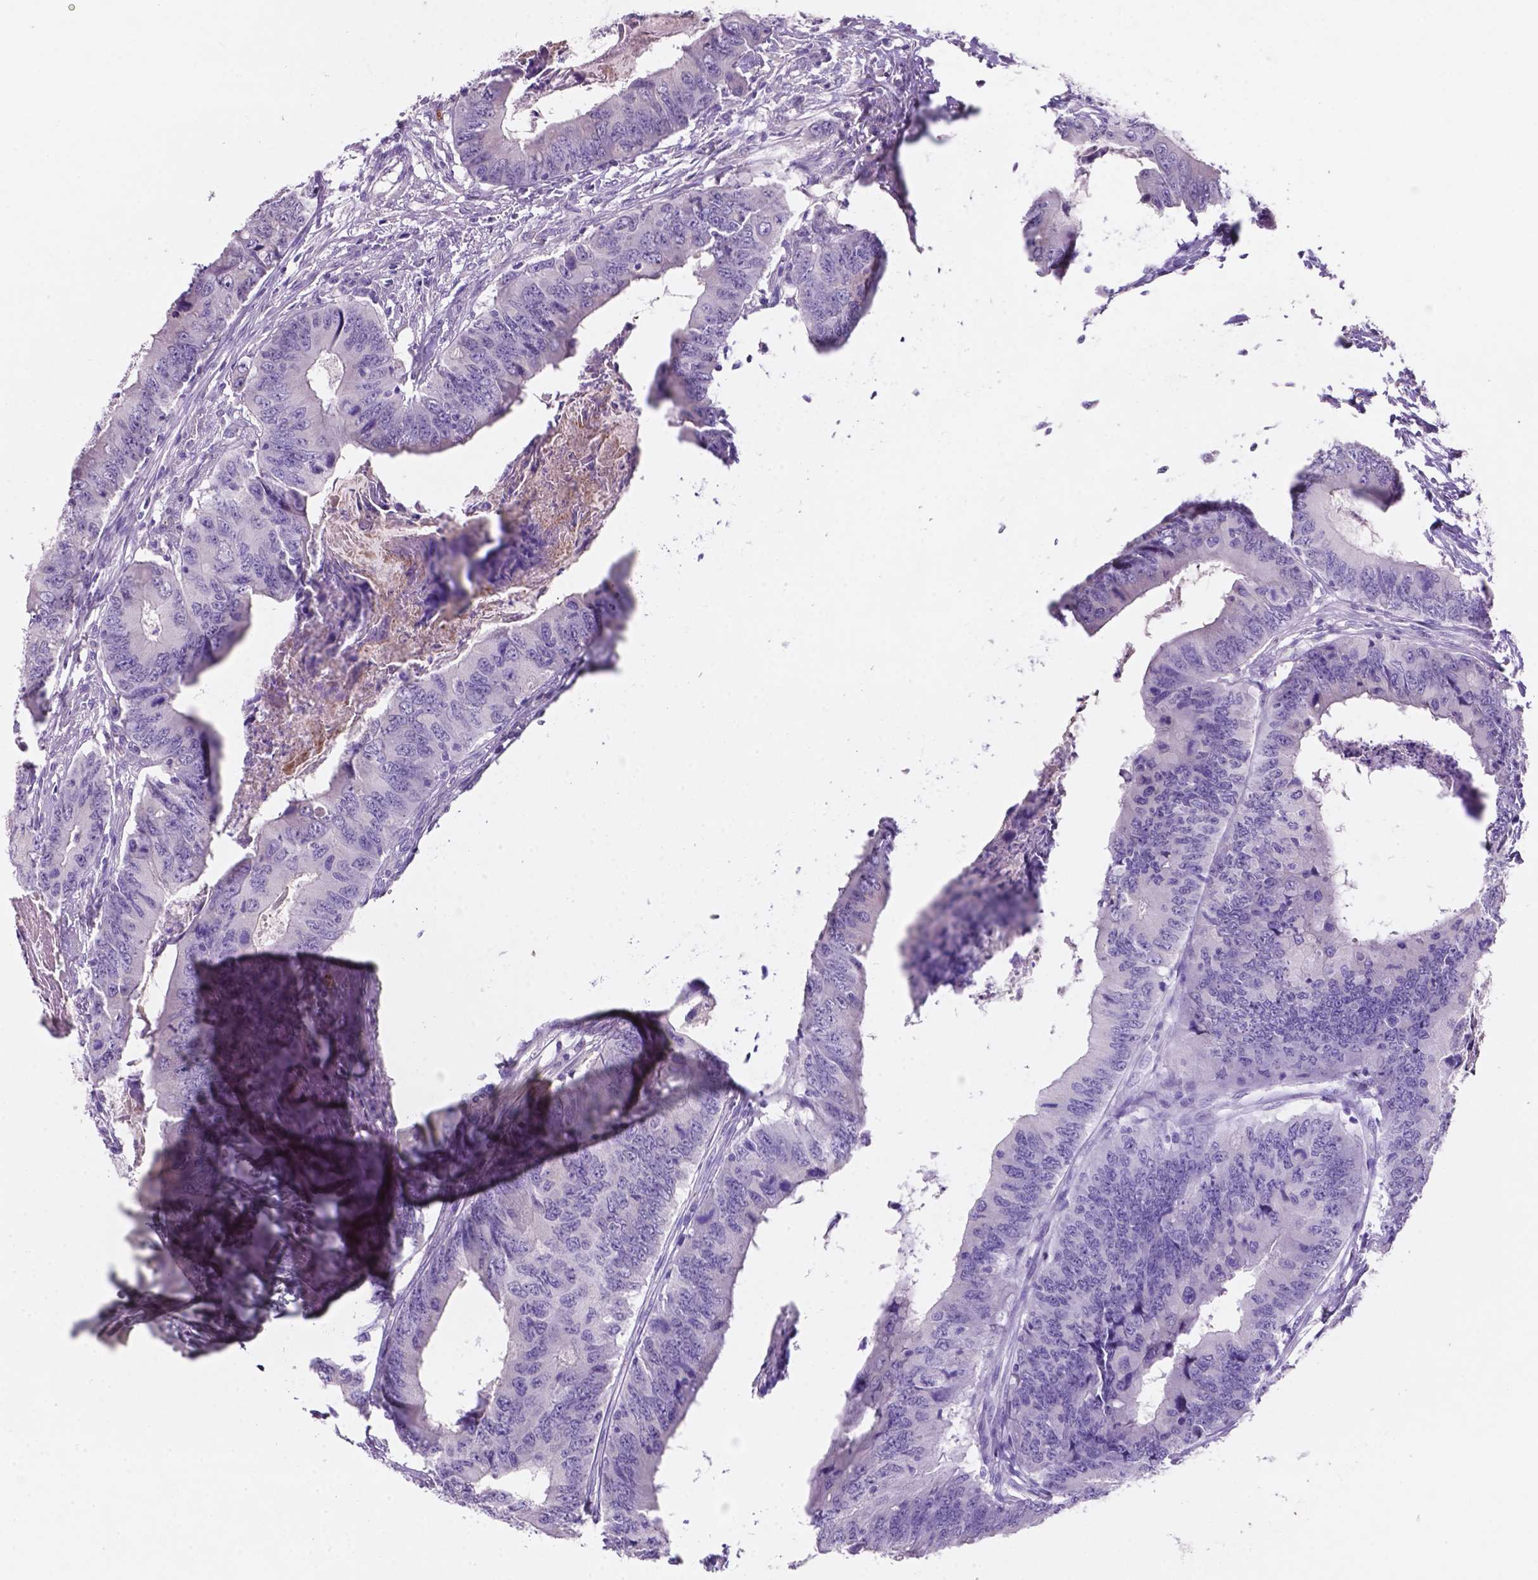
{"staining": {"intensity": "negative", "quantity": "none", "location": "none"}, "tissue": "colorectal cancer", "cell_type": "Tumor cells", "image_type": "cancer", "snomed": [{"axis": "morphology", "description": "Adenocarcinoma, NOS"}, {"axis": "topography", "description": "Colon"}], "caption": "Human colorectal cancer (adenocarcinoma) stained for a protein using immunohistochemistry shows no positivity in tumor cells.", "gene": "EBLN2", "patient": {"sex": "male", "age": 53}}